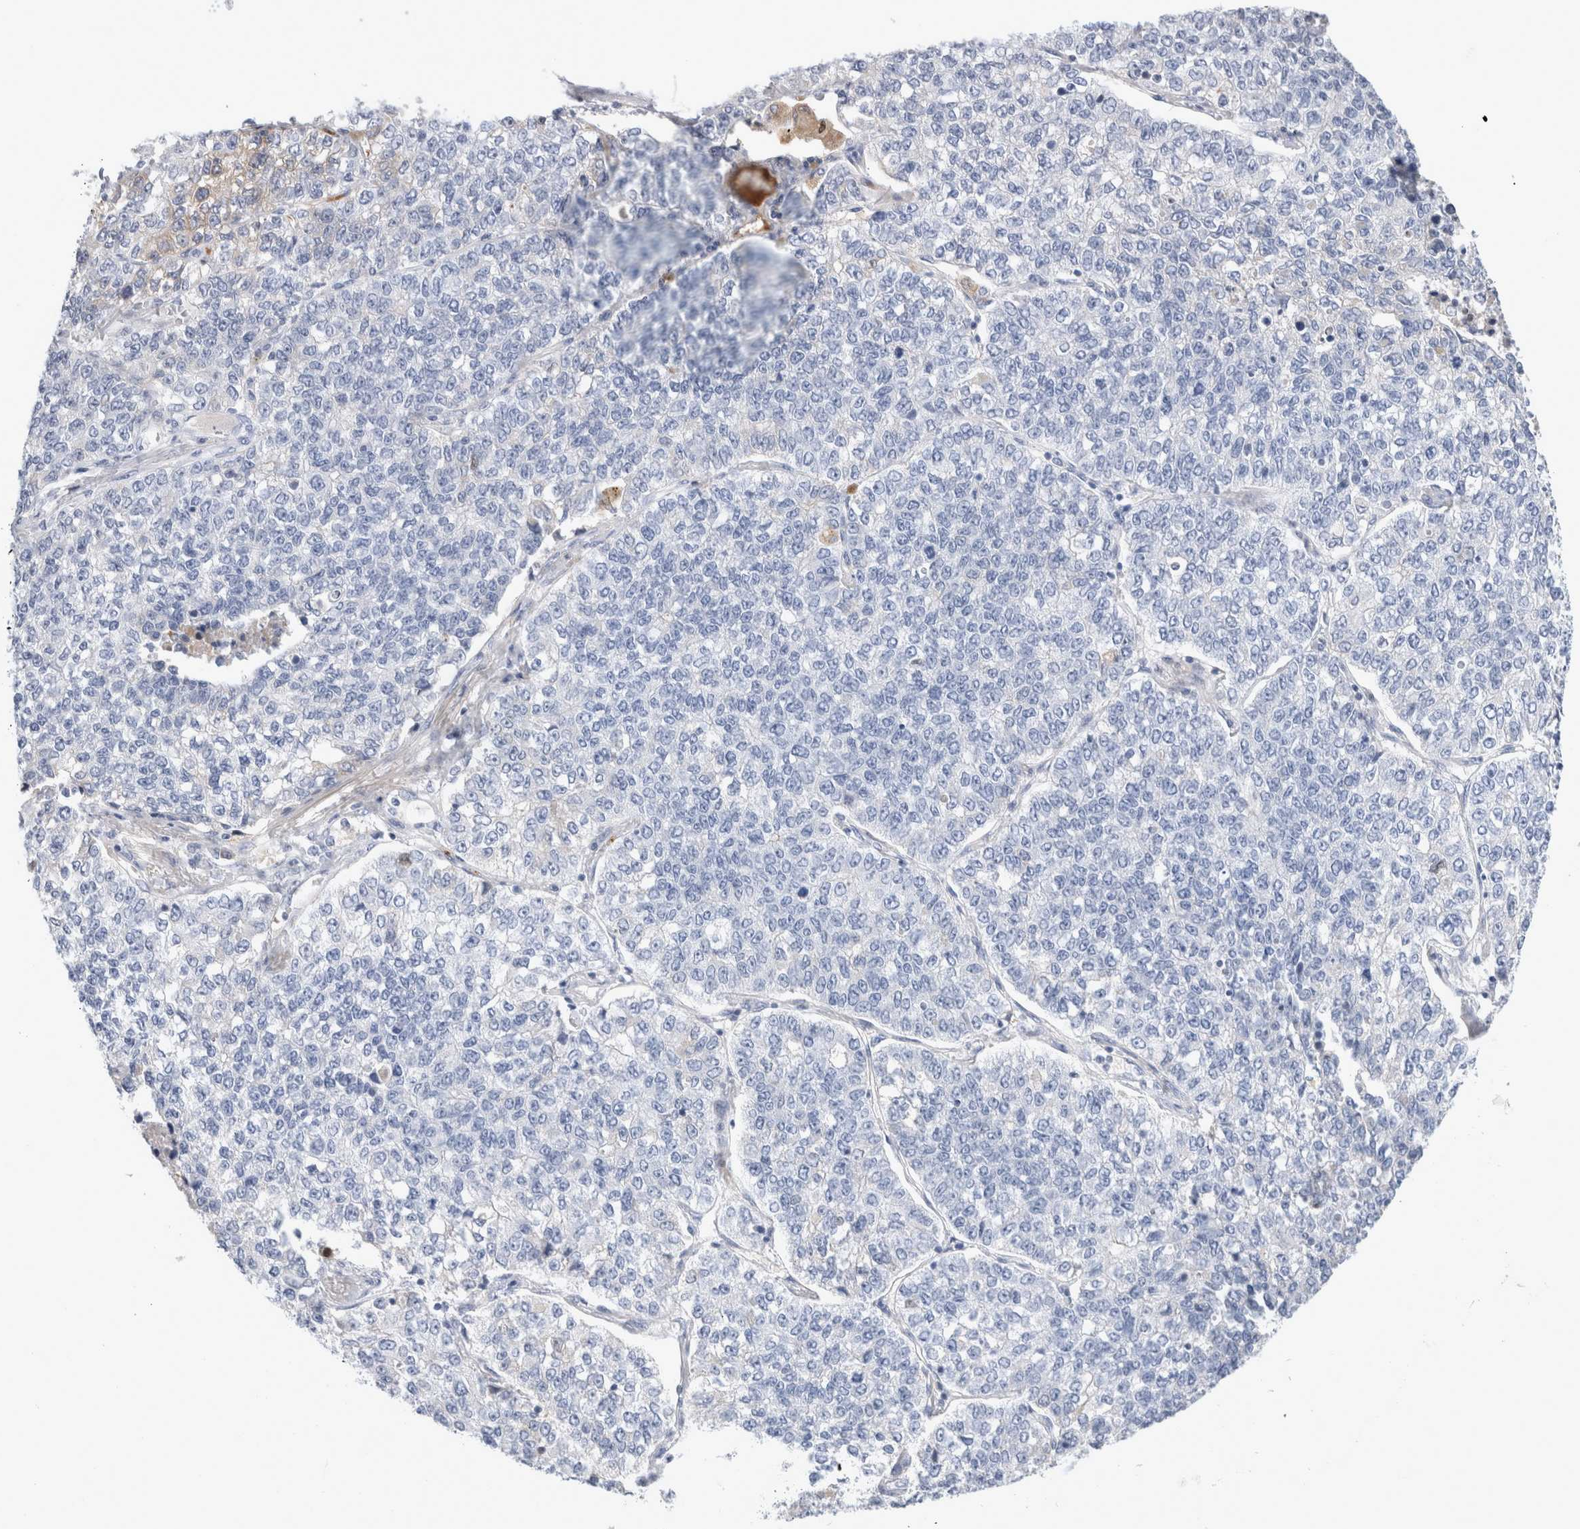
{"staining": {"intensity": "negative", "quantity": "none", "location": "none"}, "tissue": "lung cancer", "cell_type": "Tumor cells", "image_type": "cancer", "snomed": [{"axis": "morphology", "description": "Adenocarcinoma, NOS"}, {"axis": "topography", "description": "Lung"}], "caption": "Immunohistochemistry (IHC) image of human lung cancer (adenocarcinoma) stained for a protein (brown), which displays no staining in tumor cells.", "gene": "ECHDC2", "patient": {"sex": "male", "age": 49}}